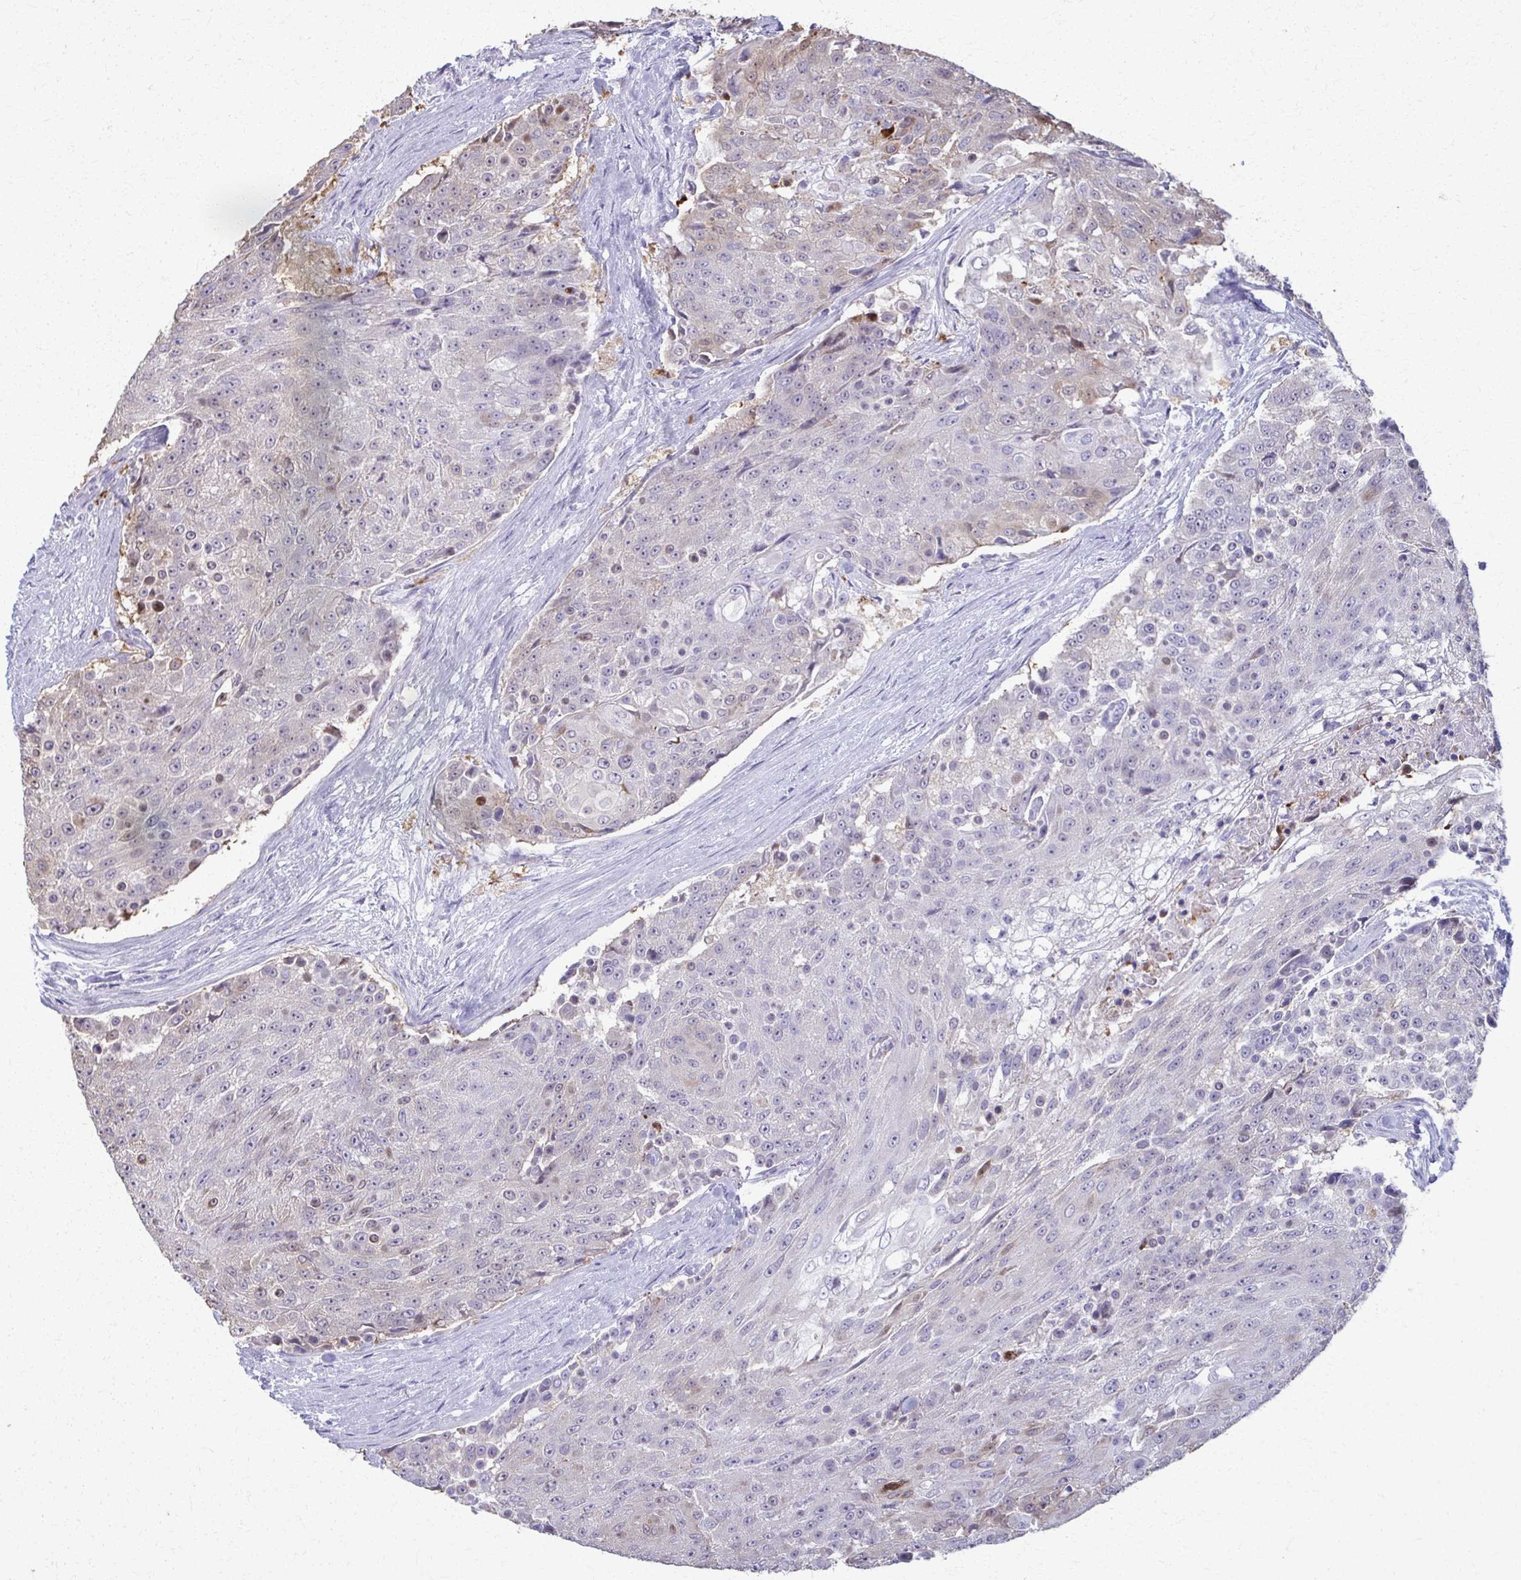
{"staining": {"intensity": "weak", "quantity": "<25%", "location": "cytoplasmic/membranous,nuclear"}, "tissue": "urothelial cancer", "cell_type": "Tumor cells", "image_type": "cancer", "snomed": [{"axis": "morphology", "description": "Urothelial carcinoma, High grade"}, {"axis": "topography", "description": "Urinary bladder"}], "caption": "Immunohistochemistry (IHC) micrograph of urothelial cancer stained for a protein (brown), which displays no staining in tumor cells. Brightfield microscopy of immunohistochemistry (IHC) stained with DAB (brown) and hematoxylin (blue), captured at high magnification.", "gene": "OR4M1", "patient": {"sex": "female", "age": 63}}